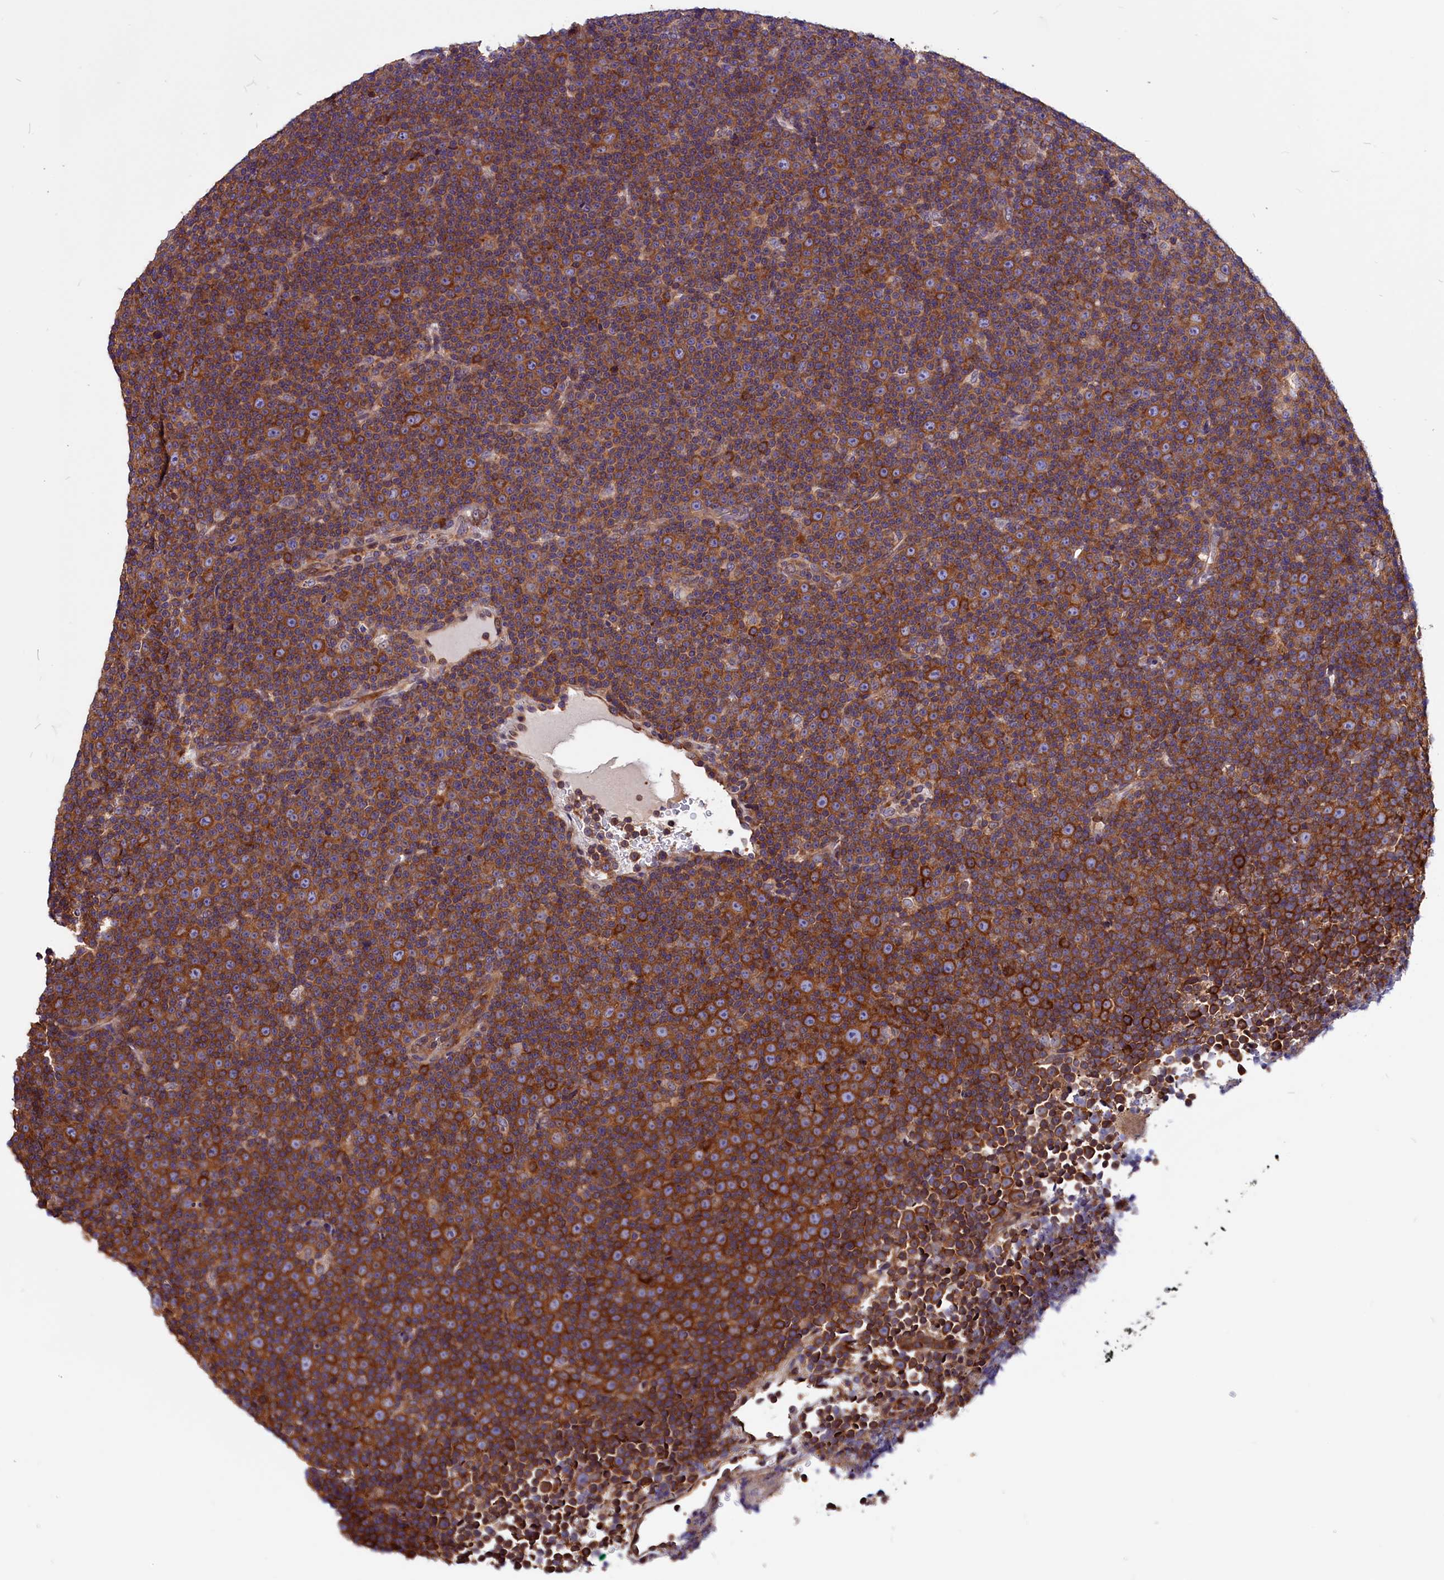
{"staining": {"intensity": "strong", "quantity": ">75%", "location": "cytoplasmic/membranous"}, "tissue": "lymphoma", "cell_type": "Tumor cells", "image_type": "cancer", "snomed": [{"axis": "morphology", "description": "Malignant lymphoma, non-Hodgkin's type, Low grade"}, {"axis": "topography", "description": "Lymph node"}], "caption": "Low-grade malignant lymphoma, non-Hodgkin's type was stained to show a protein in brown. There is high levels of strong cytoplasmic/membranous expression in approximately >75% of tumor cells.", "gene": "EIF3G", "patient": {"sex": "female", "age": 67}}